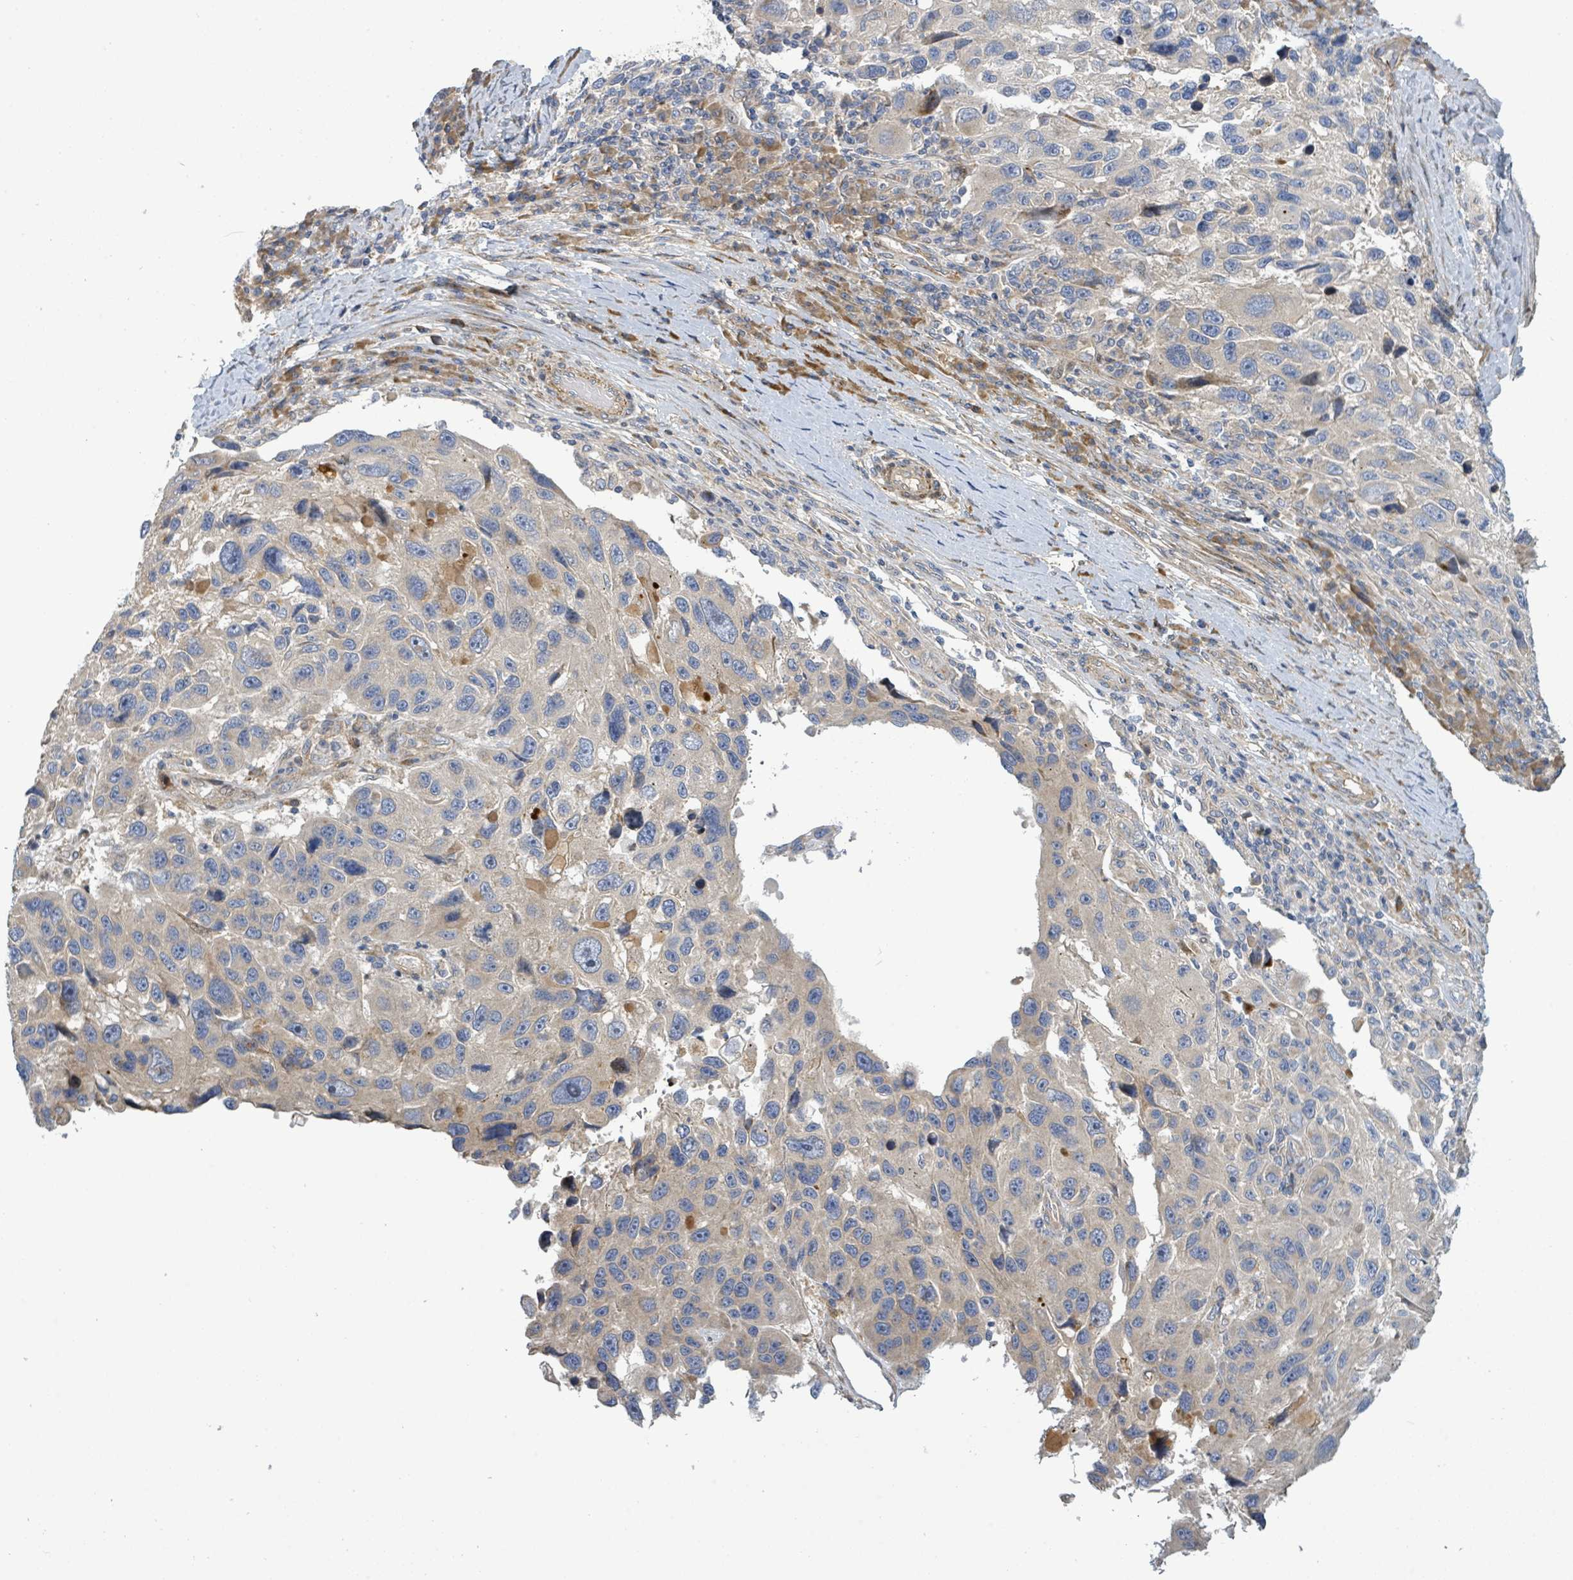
{"staining": {"intensity": "weak", "quantity": "<25%", "location": "cytoplasmic/membranous"}, "tissue": "melanoma", "cell_type": "Tumor cells", "image_type": "cancer", "snomed": [{"axis": "morphology", "description": "Malignant melanoma, NOS"}, {"axis": "topography", "description": "Skin"}], "caption": "Image shows no protein staining in tumor cells of malignant melanoma tissue.", "gene": "CFAP210", "patient": {"sex": "male", "age": 53}}